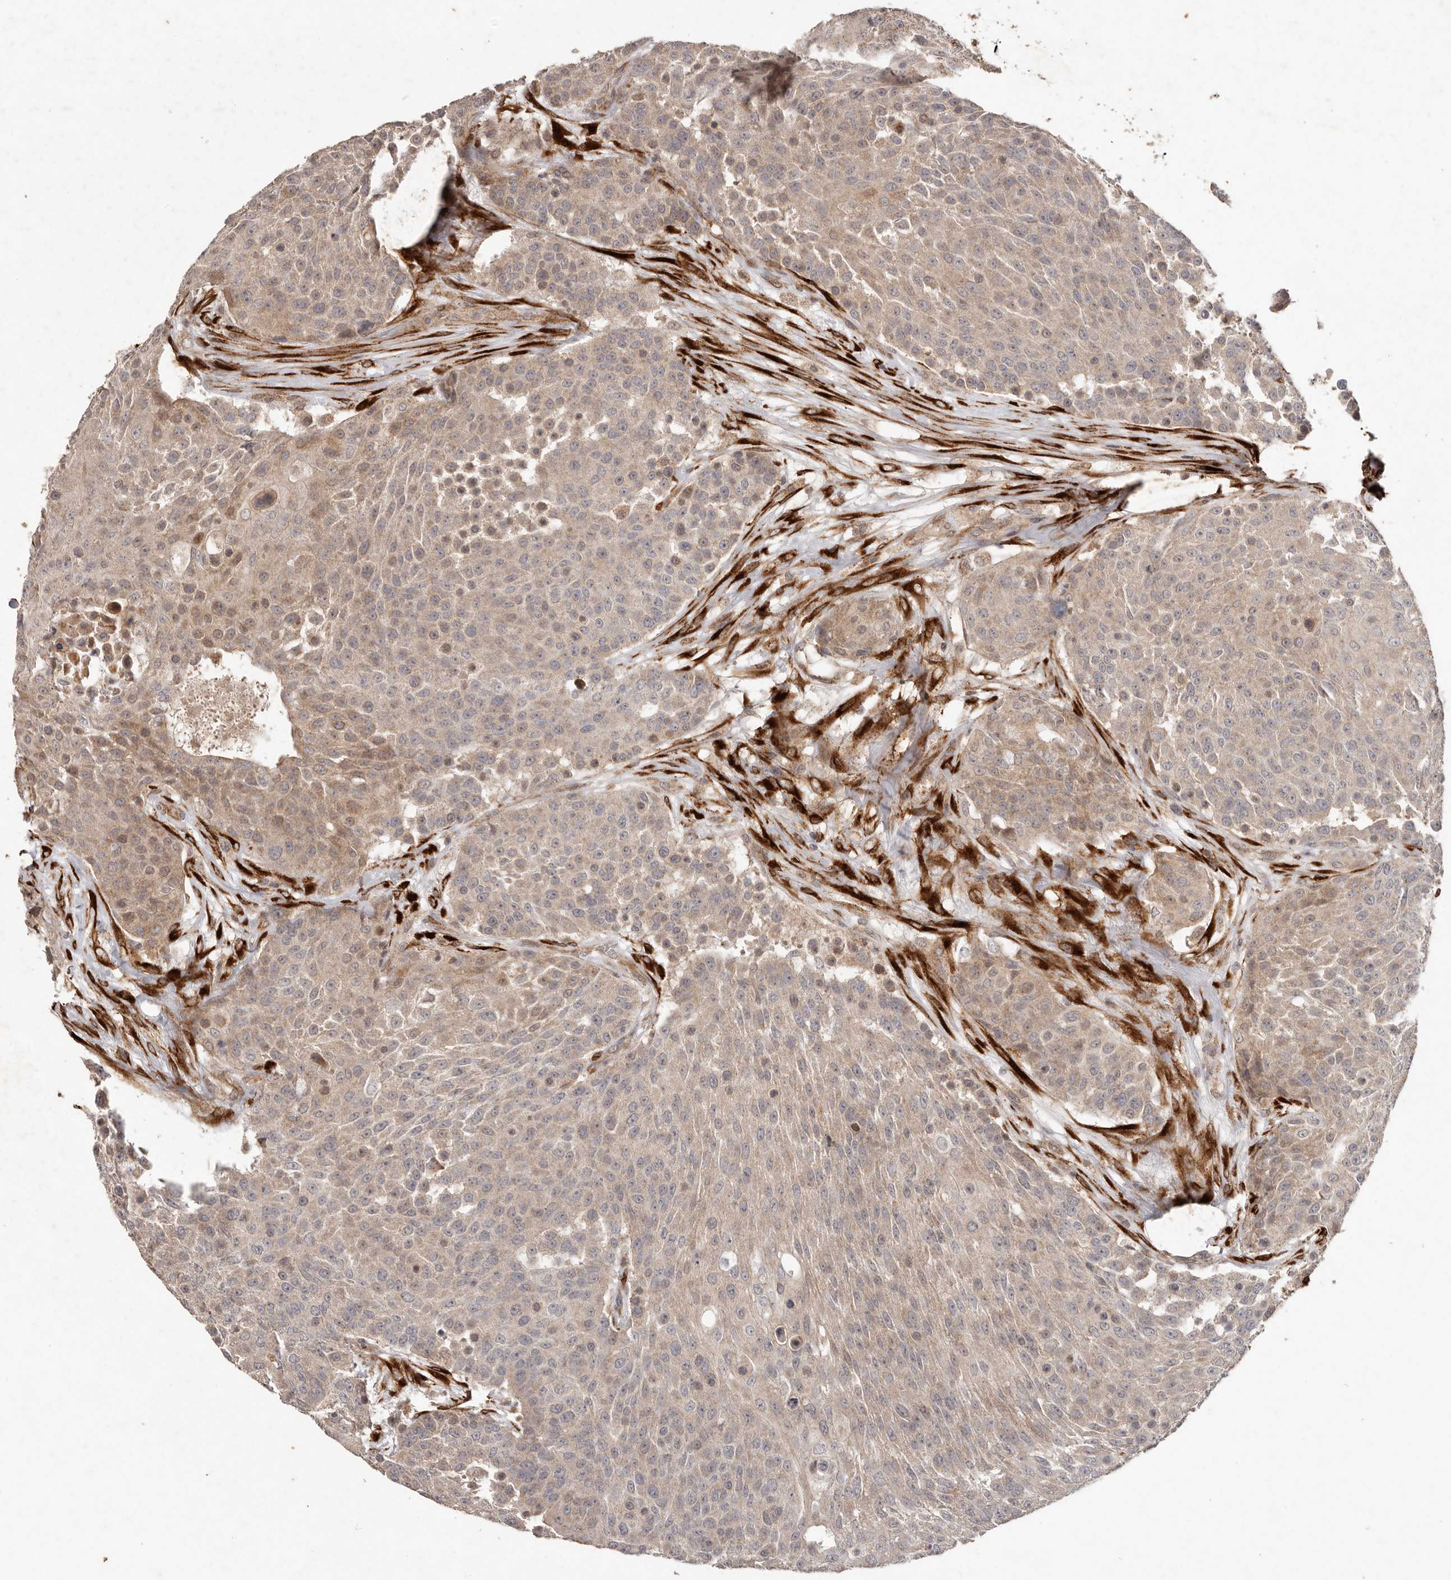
{"staining": {"intensity": "weak", "quantity": ">75%", "location": "cytoplasmic/membranous"}, "tissue": "urothelial cancer", "cell_type": "Tumor cells", "image_type": "cancer", "snomed": [{"axis": "morphology", "description": "Urothelial carcinoma, High grade"}, {"axis": "topography", "description": "Urinary bladder"}], "caption": "Urothelial cancer stained for a protein exhibits weak cytoplasmic/membranous positivity in tumor cells.", "gene": "PLOD2", "patient": {"sex": "female", "age": 63}}